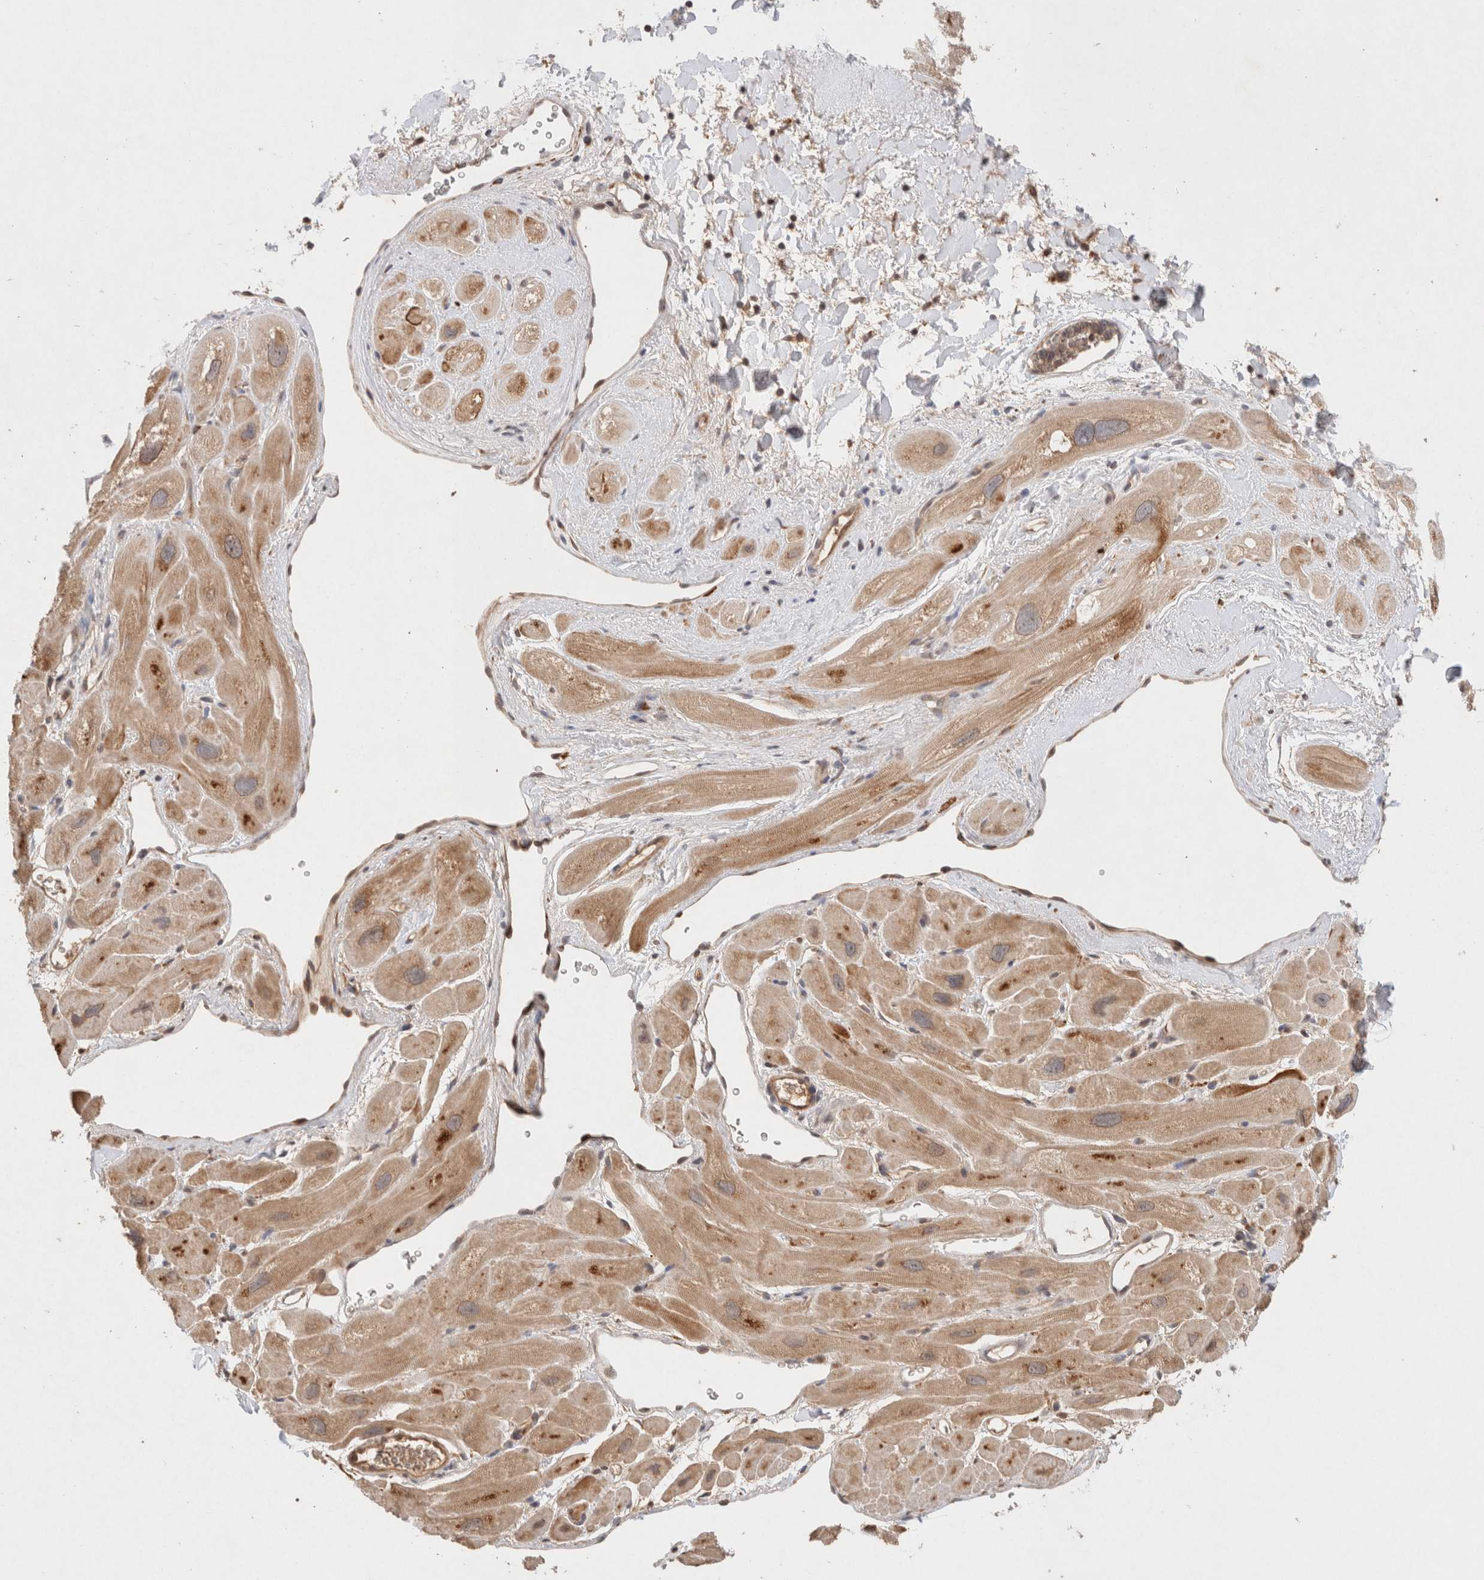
{"staining": {"intensity": "moderate", "quantity": ">75%", "location": "cytoplasmic/membranous"}, "tissue": "heart muscle", "cell_type": "Cardiomyocytes", "image_type": "normal", "snomed": [{"axis": "morphology", "description": "Normal tissue, NOS"}, {"axis": "topography", "description": "Heart"}], "caption": "Unremarkable heart muscle exhibits moderate cytoplasmic/membranous expression in about >75% of cardiomyocytes, visualized by immunohistochemistry.", "gene": "KLHL20", "patient": {"sex": "male", "age": 49}}